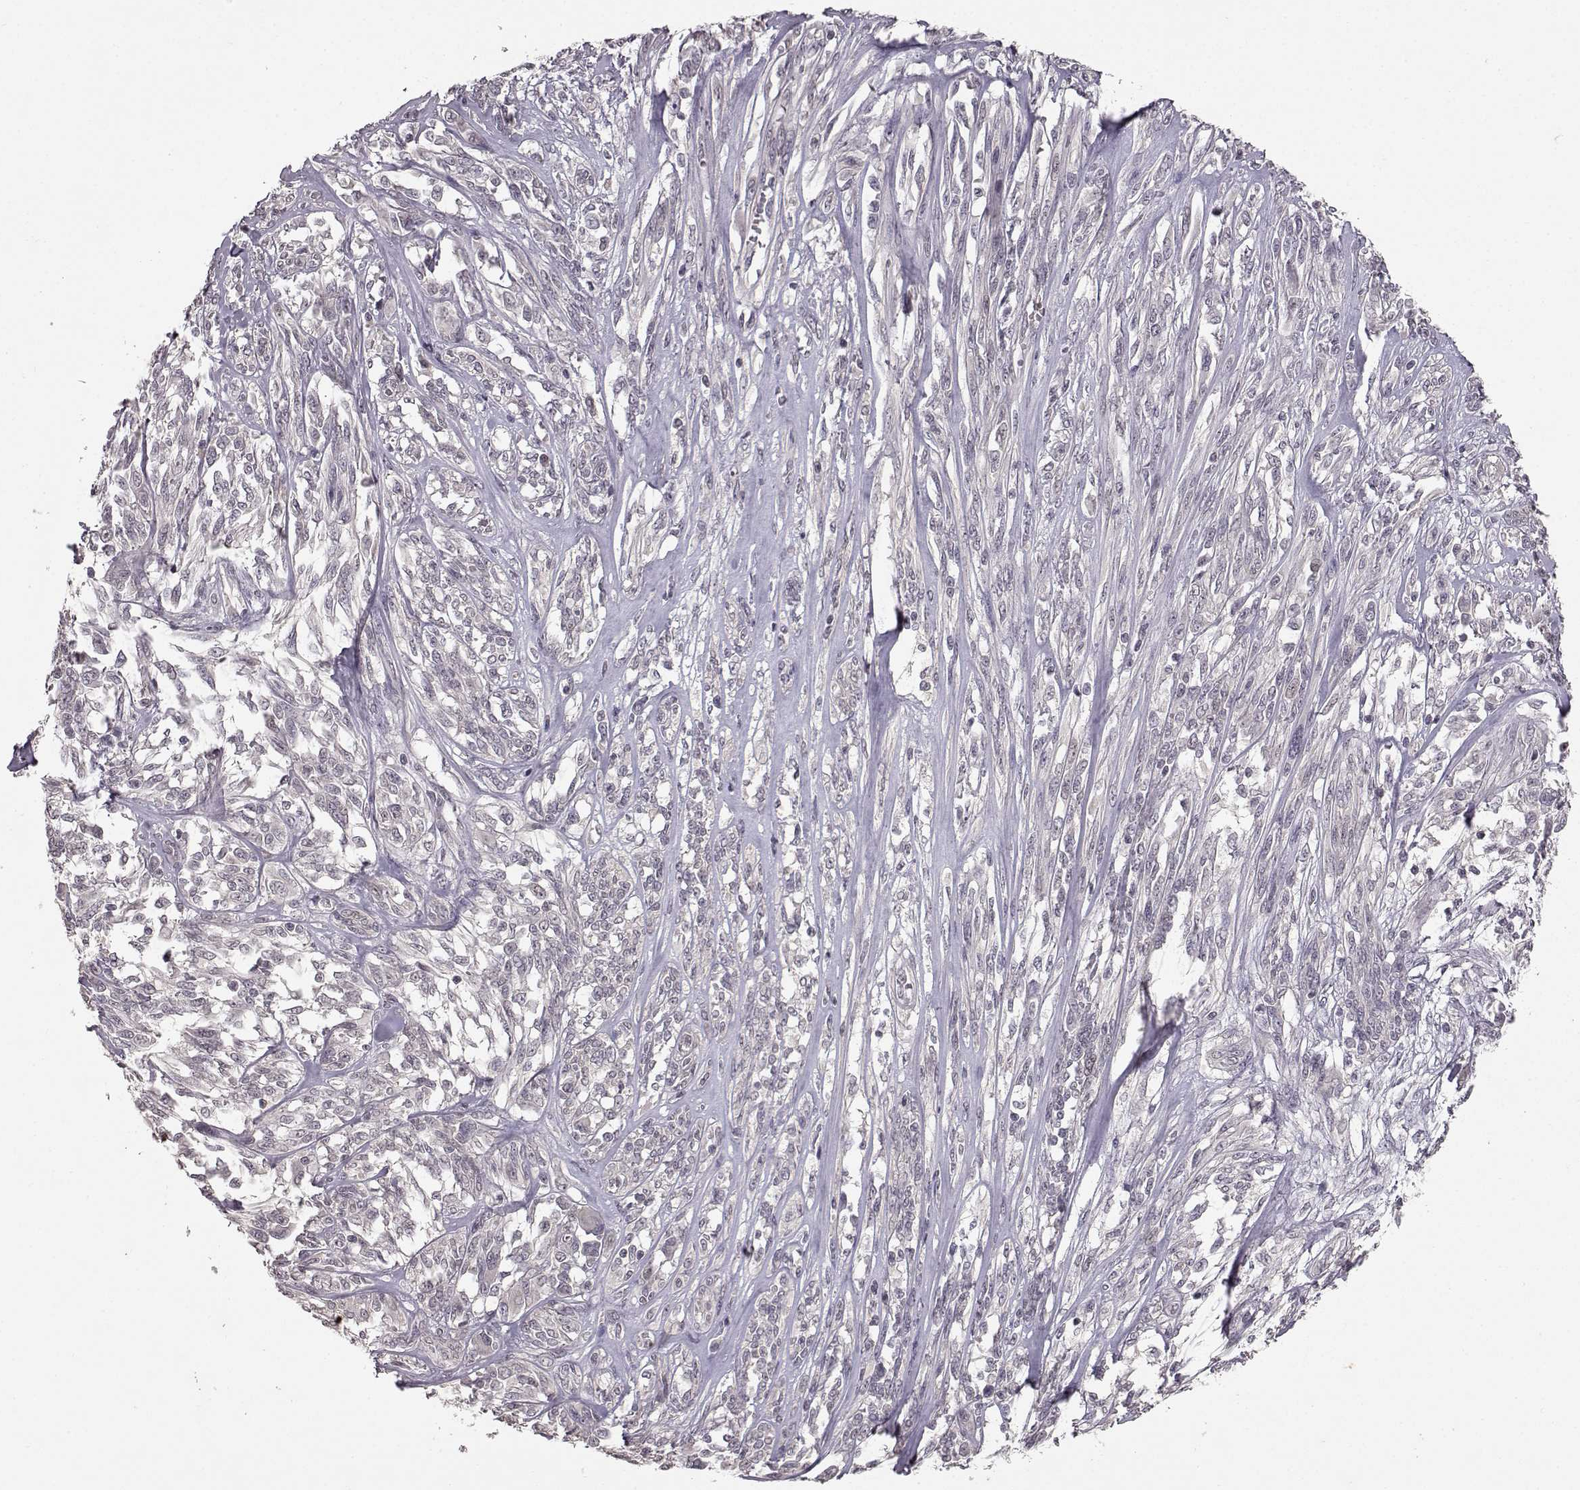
{"staining": {"intensity": "negative", "quantity": "none", "location": "none"}, "tissue": "melanoma", "cell_type": "Tumor cells", "image_type": "cancer", "snomed": [{"axis": "morphology", "description": "Malignant melanoma, NOS"}, {"axis": "topography", "description": "Skin"}], "caption": "Protein analysis of malignant melanoma shows no significant expression in tumor cells.", "gene": "NTRK2", "patient": {"sex": "female", "age": 91}}